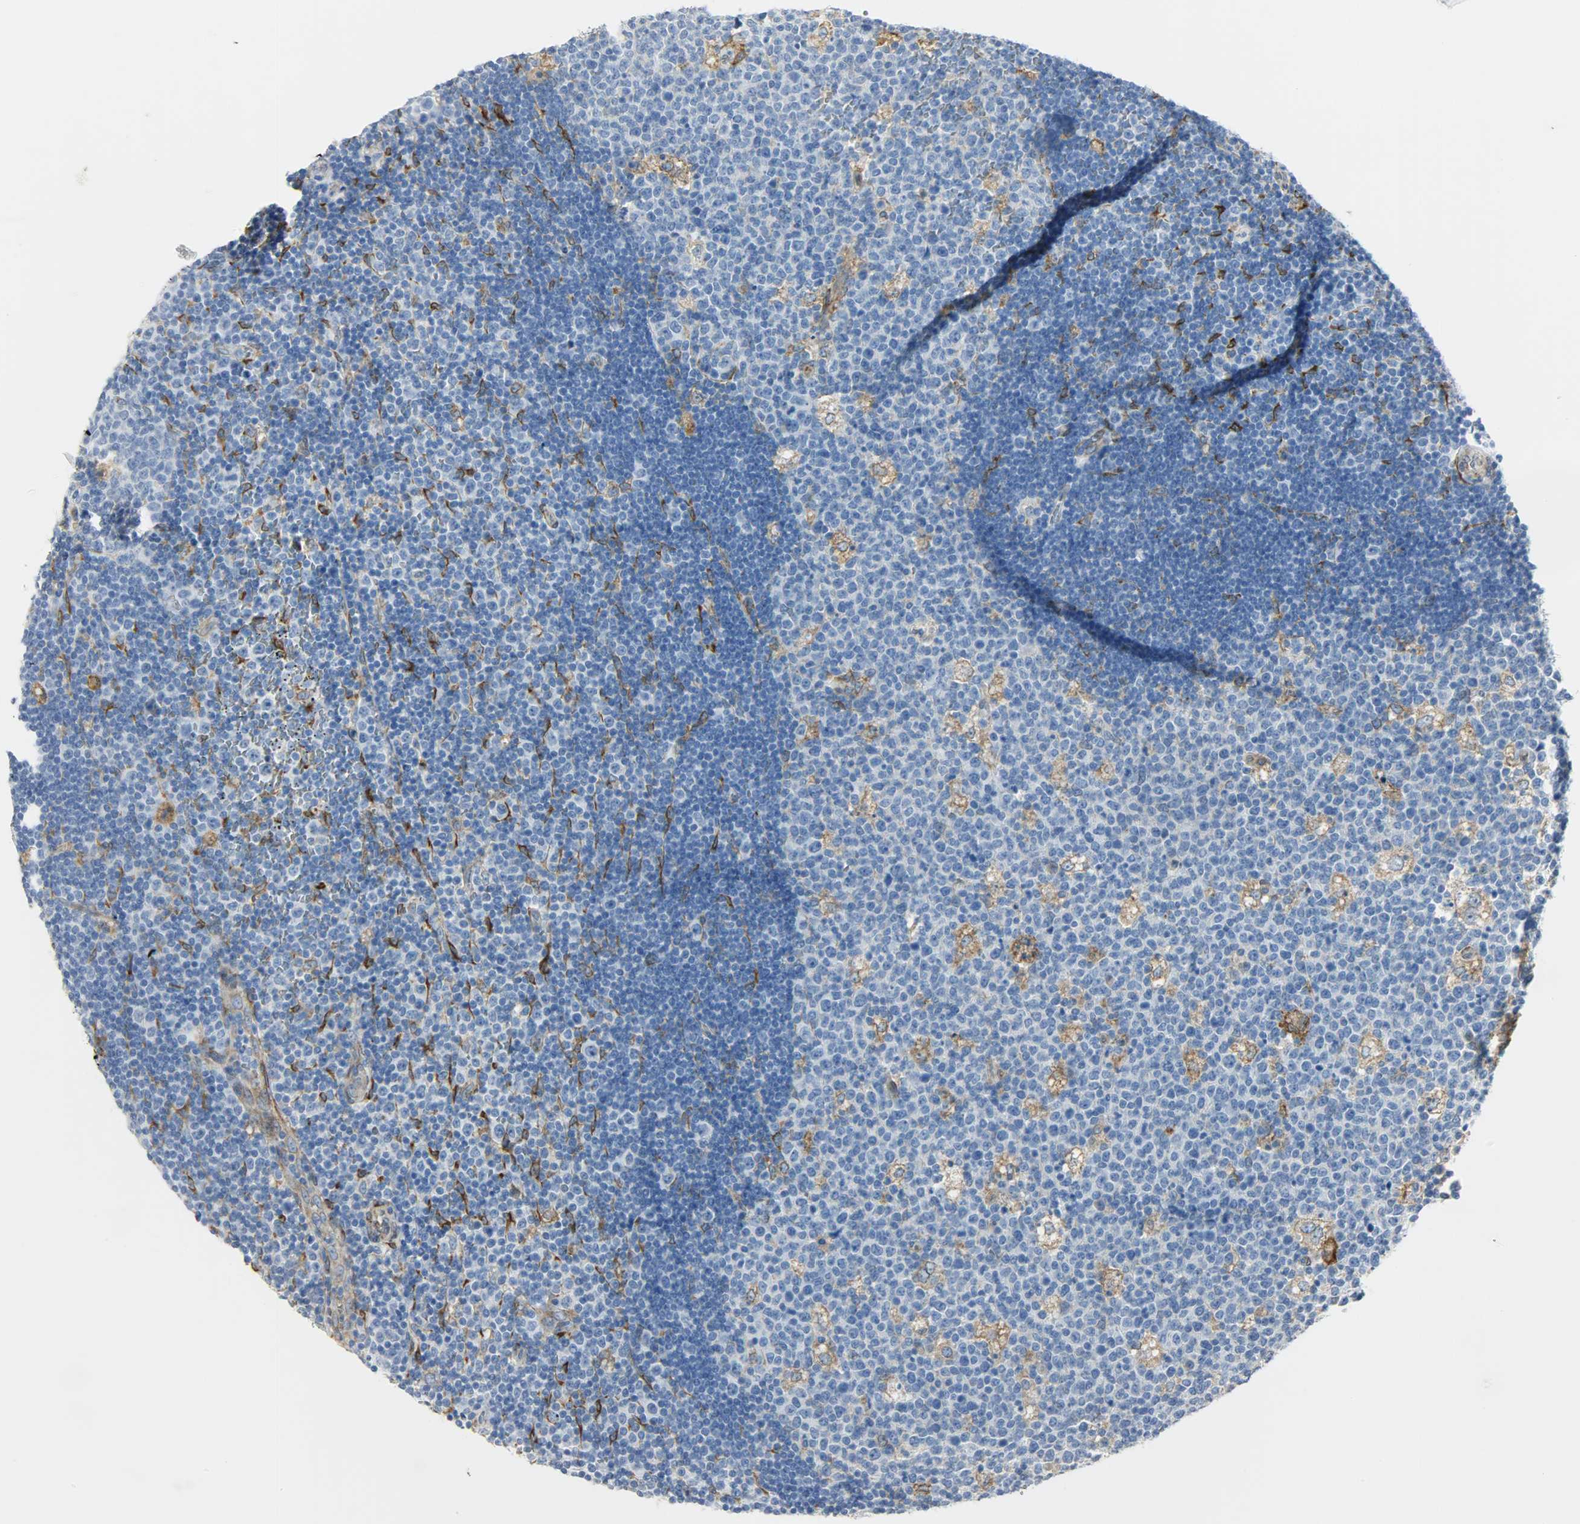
{"staining": {"intensity": "negative", "quantity": "none", "location": "none"}, "tissue": "lymph node", "cell_type": "Germinal center cells", "image_type": "normal", "snomed": [{"axis": "morphology", "description": "Normal tissue, NOS"}, {"axis": "topography", "description": "Lymph node"}, {"axis": "topography", "description": "Salivary gland"}], "caption": "This is an IHC image of normal human lymph node. There is no expression in germinal center cells.", "gene": "PKD2", "patient": {"sex": "male", "age": 8}}